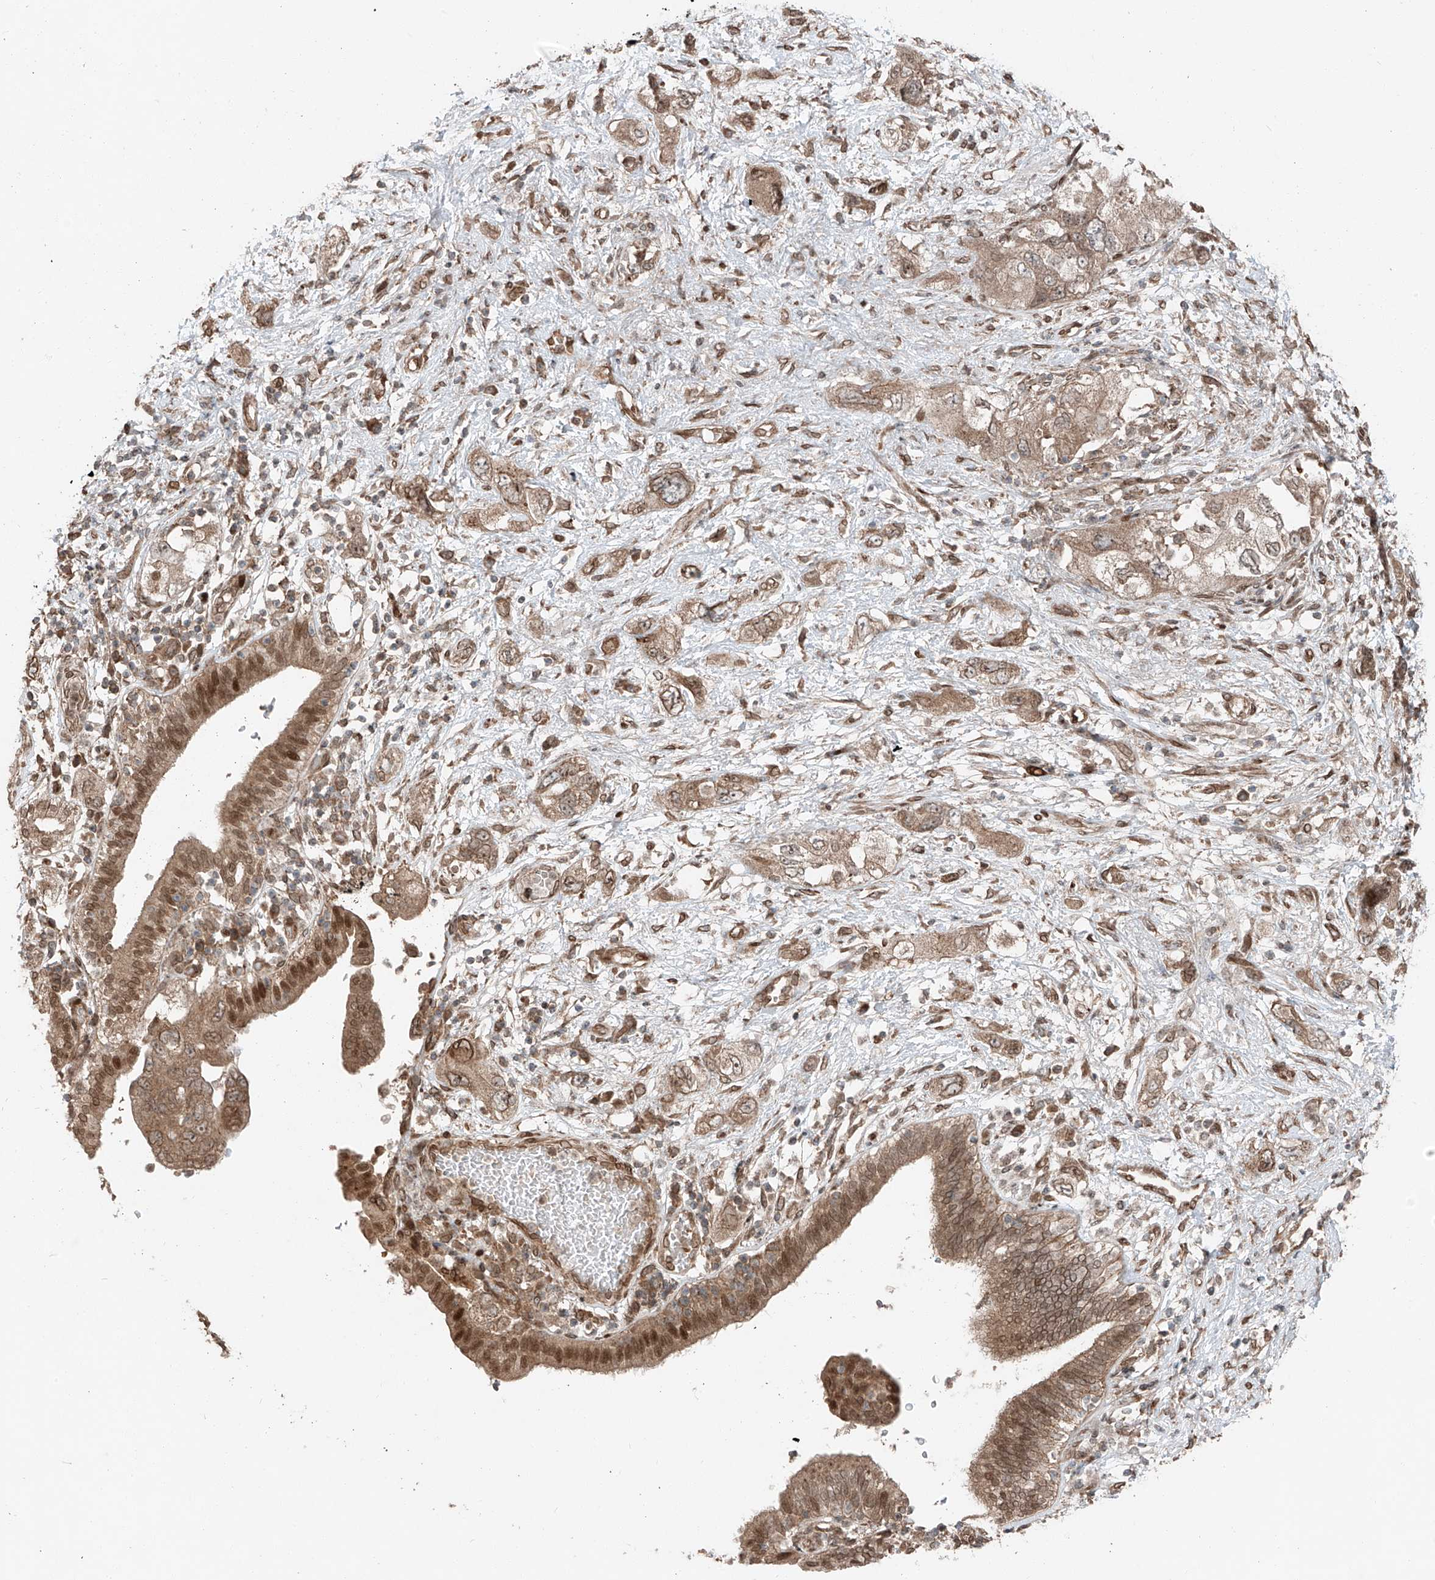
{"staining": {"intensity": "moderate", "quantity": ">75%", "location": "cytoplasmic/membranous,nuclear"}, "tissue": "pancreatic cancer", "cell_type": "Tumor cells", "image_type": "cancer", "snomed": [{"axis": "morphology", "description": "Adenocarcinoma, NOS"}, {"axis": "topography", "description": "Pancreas"}], "caption": "Moderate cytoplasmic/membranous and nuclear protein positivity is seen in about >75% of tumor cells in pancreatic cancer (adenocarcinoma).", "gene": "CEP162", "patient": {"sex": "female", "age": 73}}